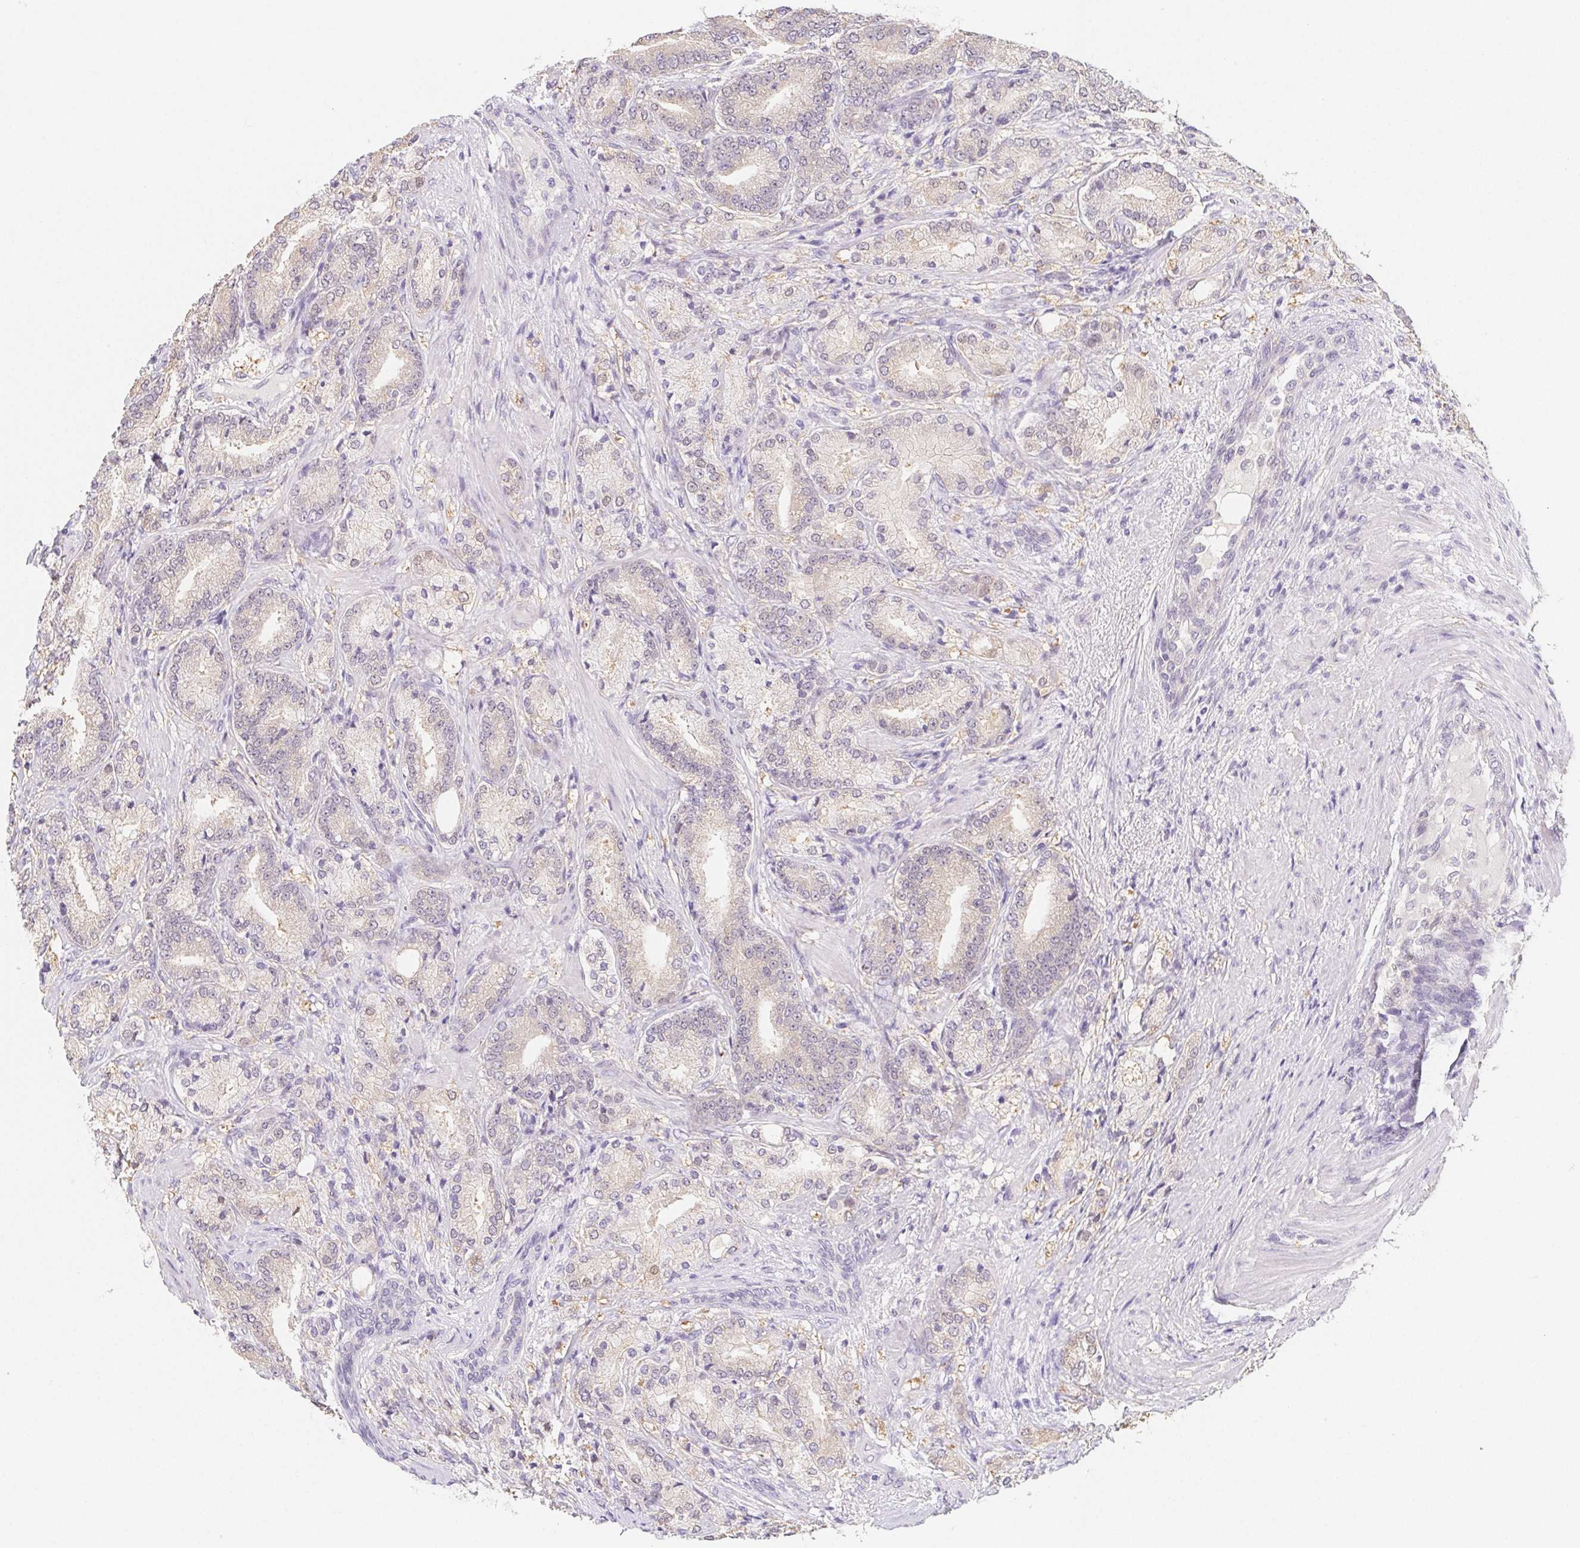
{"staining": {"intensity": "negative", "quantity": "none", "location": "none"}, "tissue": "prostate cancer", "cell_type": "Tumor cells", "image_type": "cancer", "snomed": [{"axis": "morphology", "description": "Adenocarcinoma, High grade"}, {"axis": "topography", "description": "Prostate and seminal vesicle, NOS"}], "caption": "Micrograph shows no protein staining in tumor cells of prostate cancer tissue.", "gene": "ZBBX", "patient": {"sex": "male", "age": 61}}